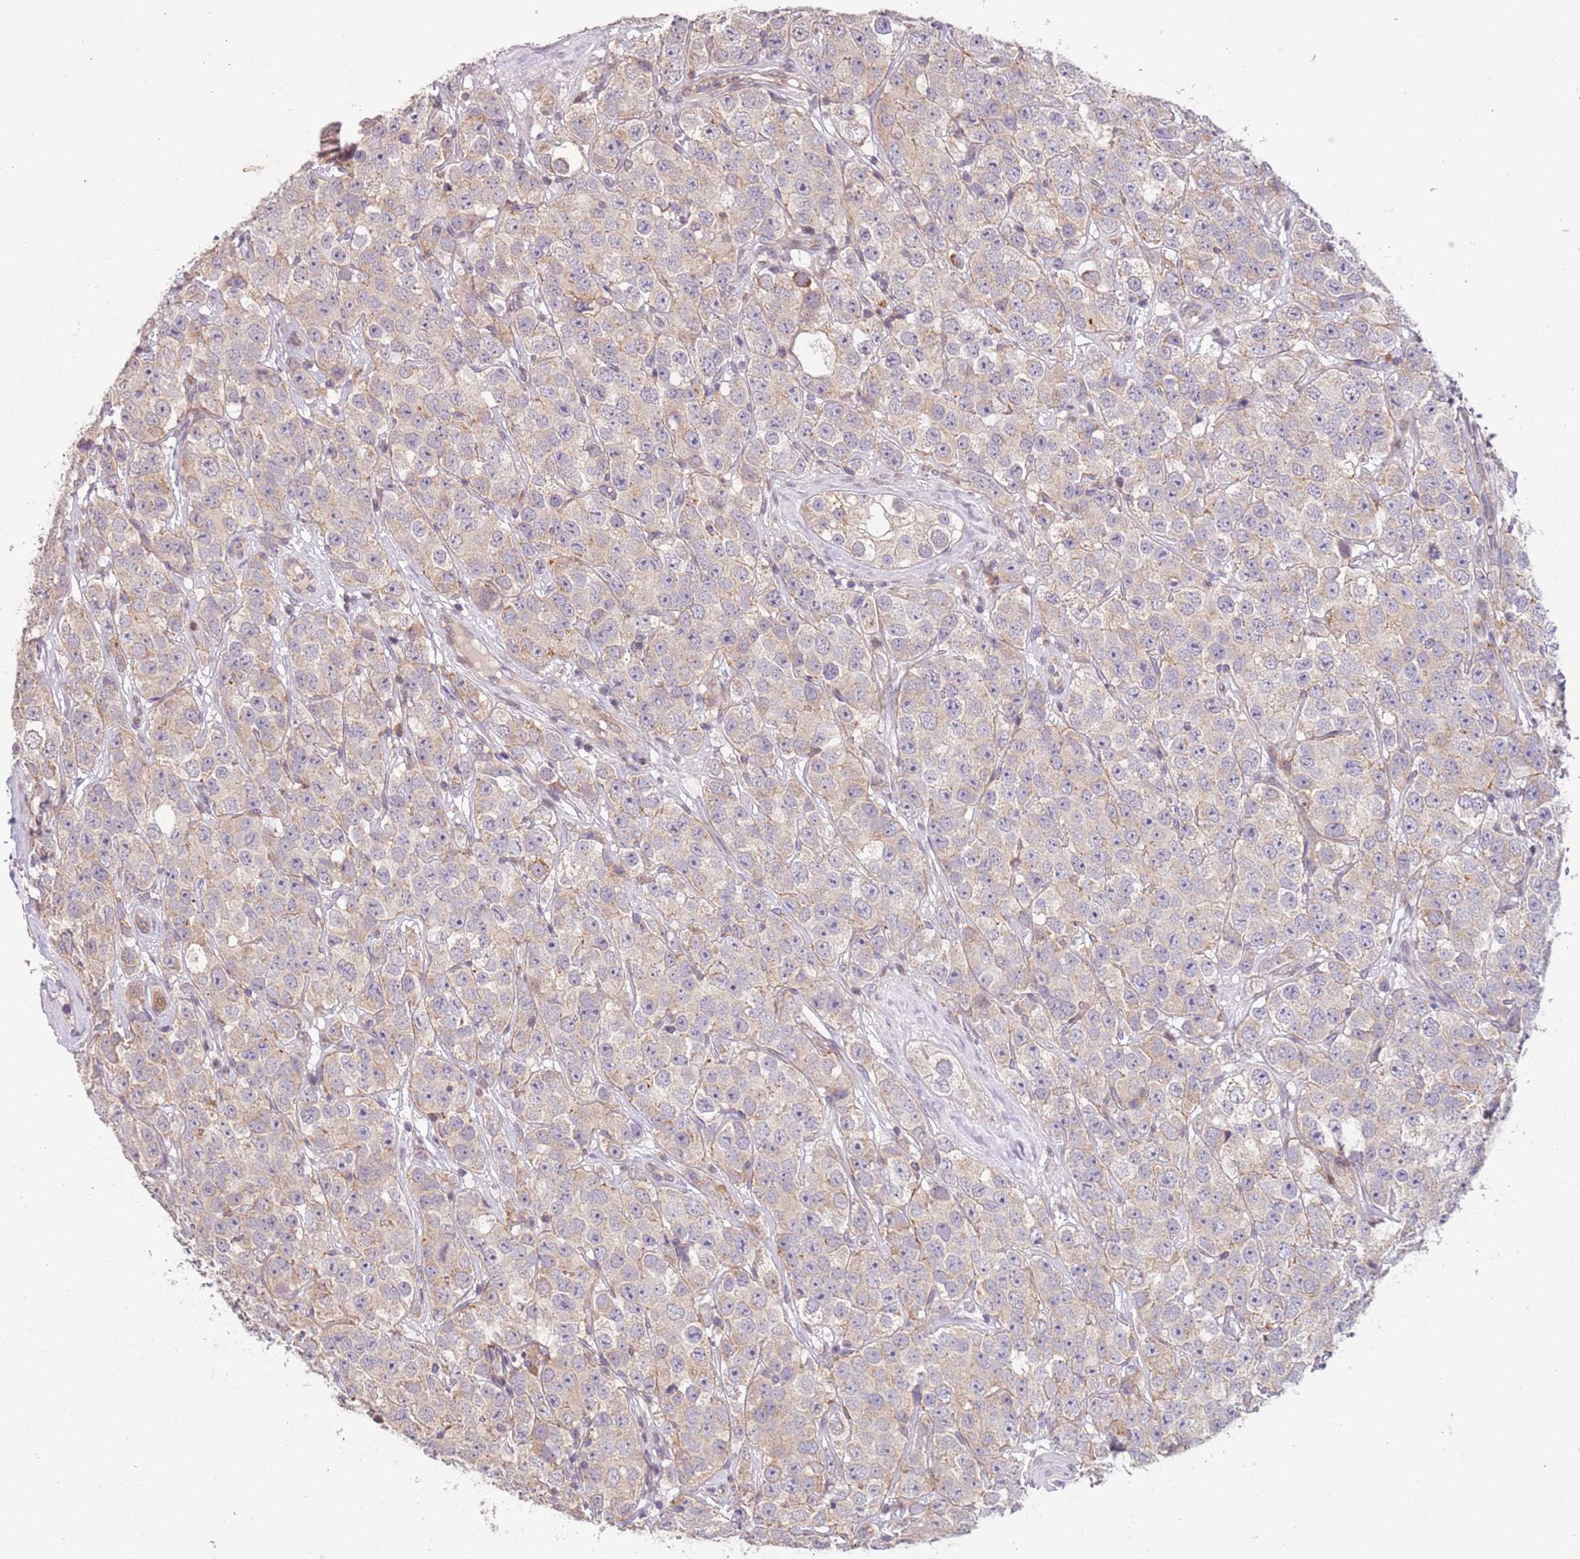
{"staining": {"intensity": "negative", "quantity": "none", "location": "none"}, "tissue": "testis cancer", "cell_type": "Tumor cells", "image_type": "cancer", "snomed": [{"axis": "morphology", "description": "Seminoma, NOS"}, {"axis": "topography", "description": "Testis"}], "caption": "A photomicrograph of human testis cancer (seminoma) is negative for staining in tumor cells.", "gene": "SLC16A4", "patient": {"sex": "male", "age": 28}}